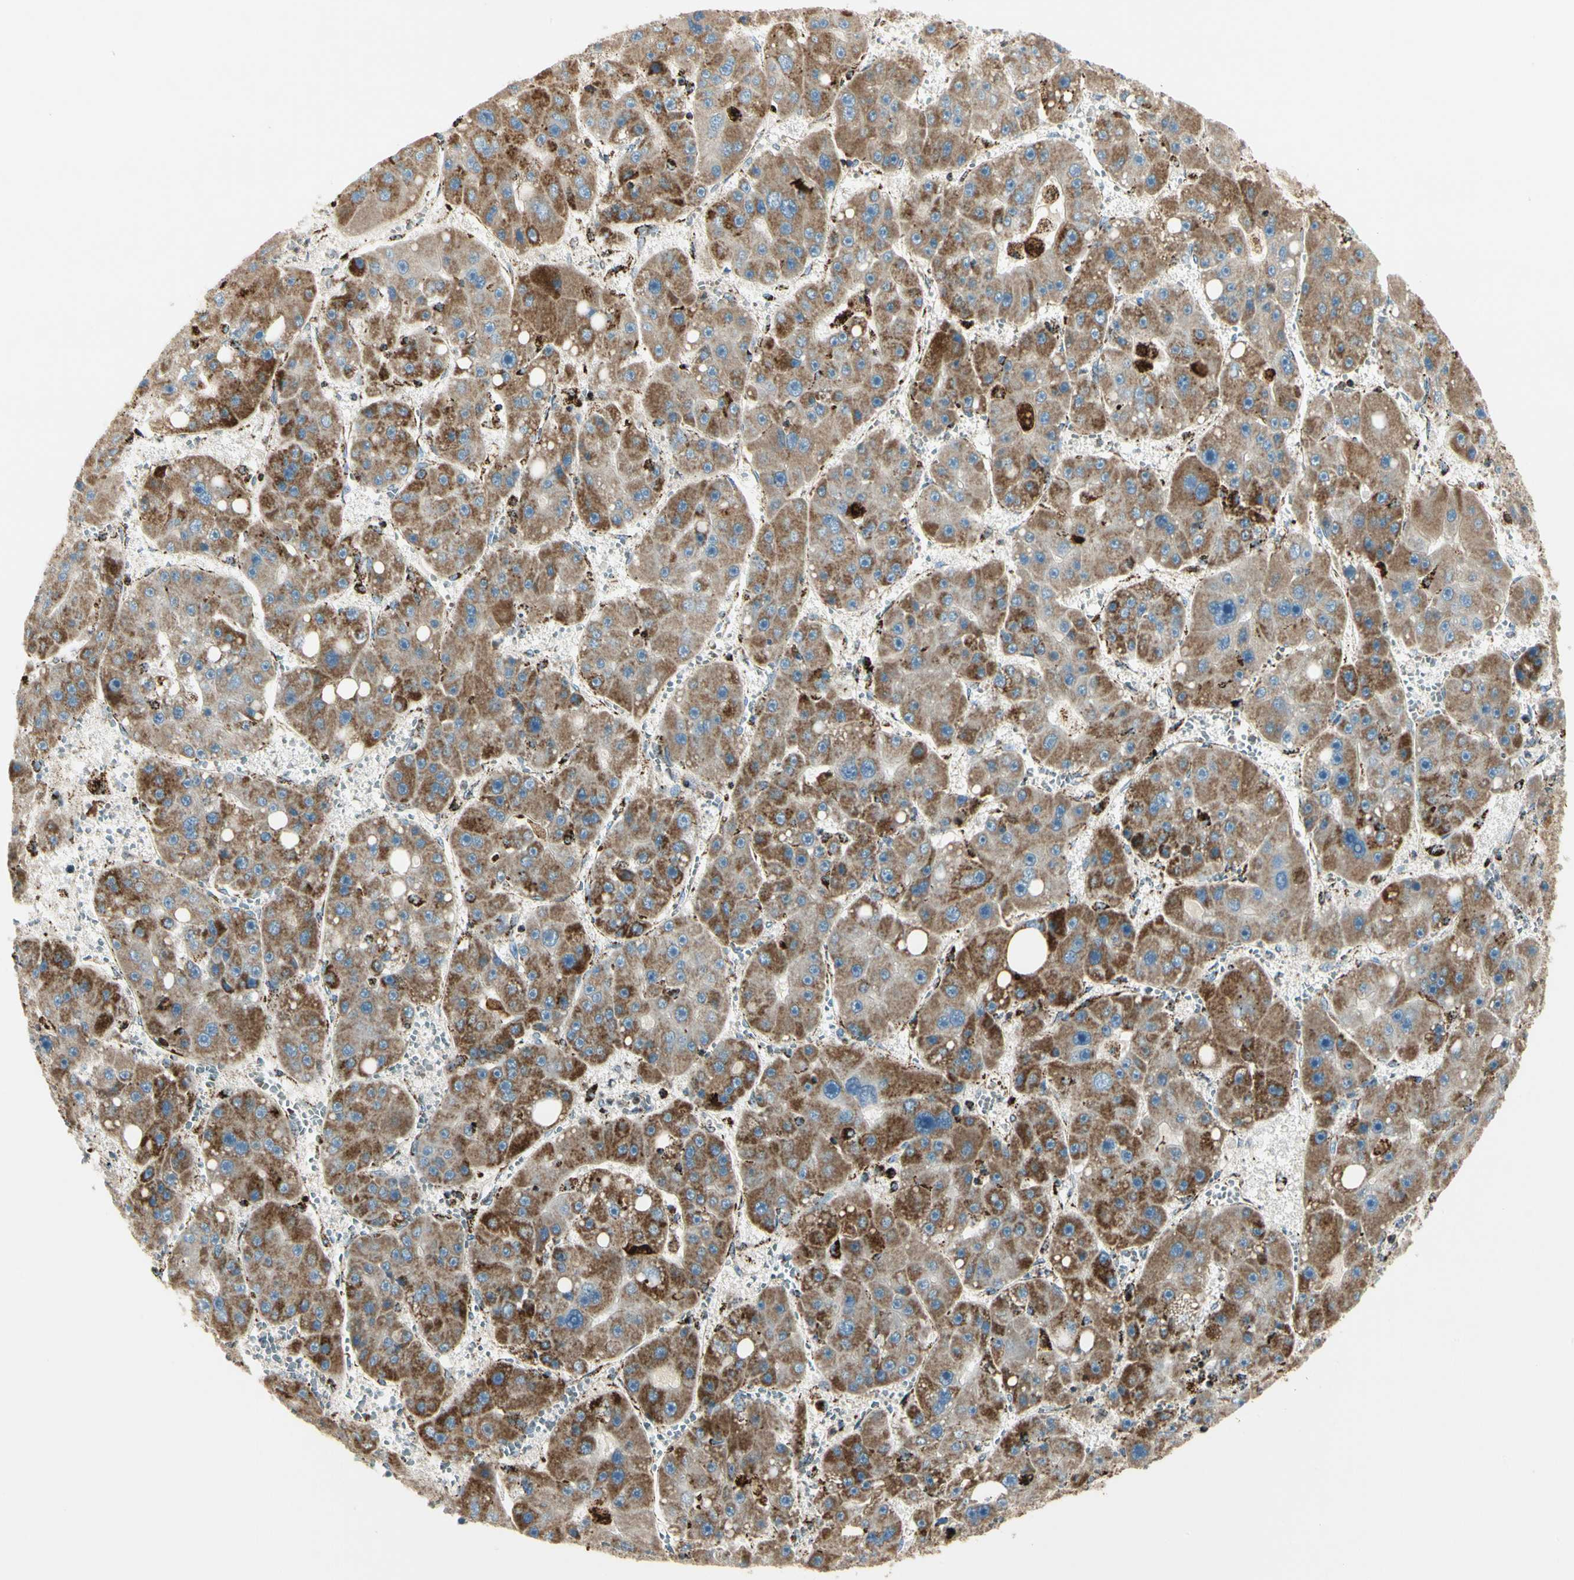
{"staining": {"intensity": "moderate", "quantity": ">75%", "location": "cytoplasmic/membranous"}, "tissue": "liver cancer", "cell_type": "Tumor cells", "image_type": "cancer", "snomed": [{"axis": "morphology", "description": "Carcinoma, Hepatocellular, NOS"}, {"axis": "topography", "description": "Liver"}], "caption": "Moderate cytoplasmic/membranous staining is appreciated in approximately >75% of tumor cells in liver cancer.", "gene": "ME2", "patient": {"sex": "female", "age": 61}}